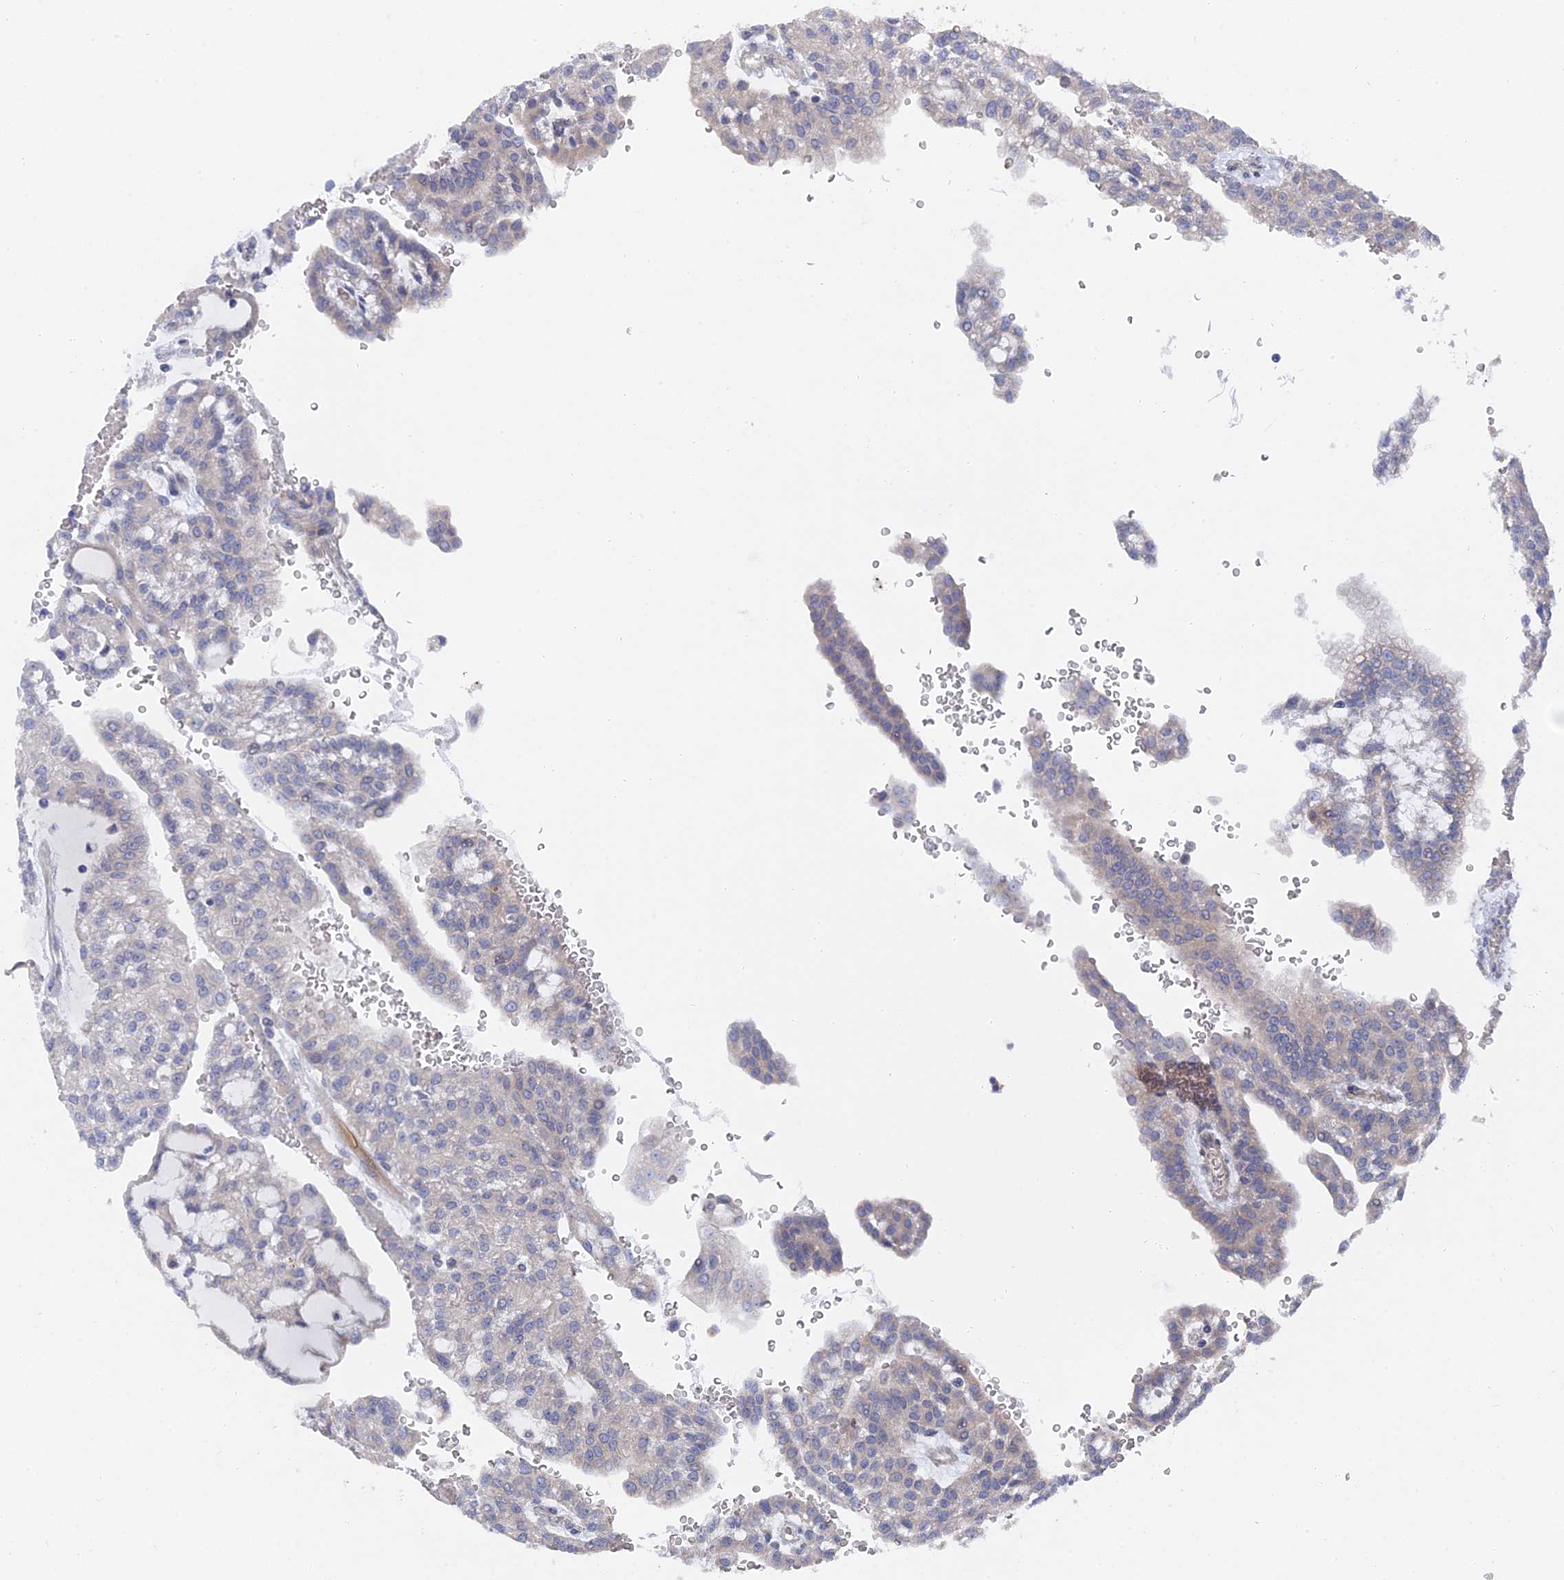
{"staining": {"intensity": "negative", "quantity": "none", "location": "none"}, "tissue": "renal cancer", "cell_type": "Tumor cells", "image_type": "cancer", "snomed": [{"axis": "morphology", "description": "Adenocarcinoma, NOS"}, {"axis": "topography", "description": "Kidney"}], "caption": "Image shows no significant protein staining in tumor cells of renal cancer.", "gene": "TMEM161A", "patient": {"sex": "male", "age": 63}}